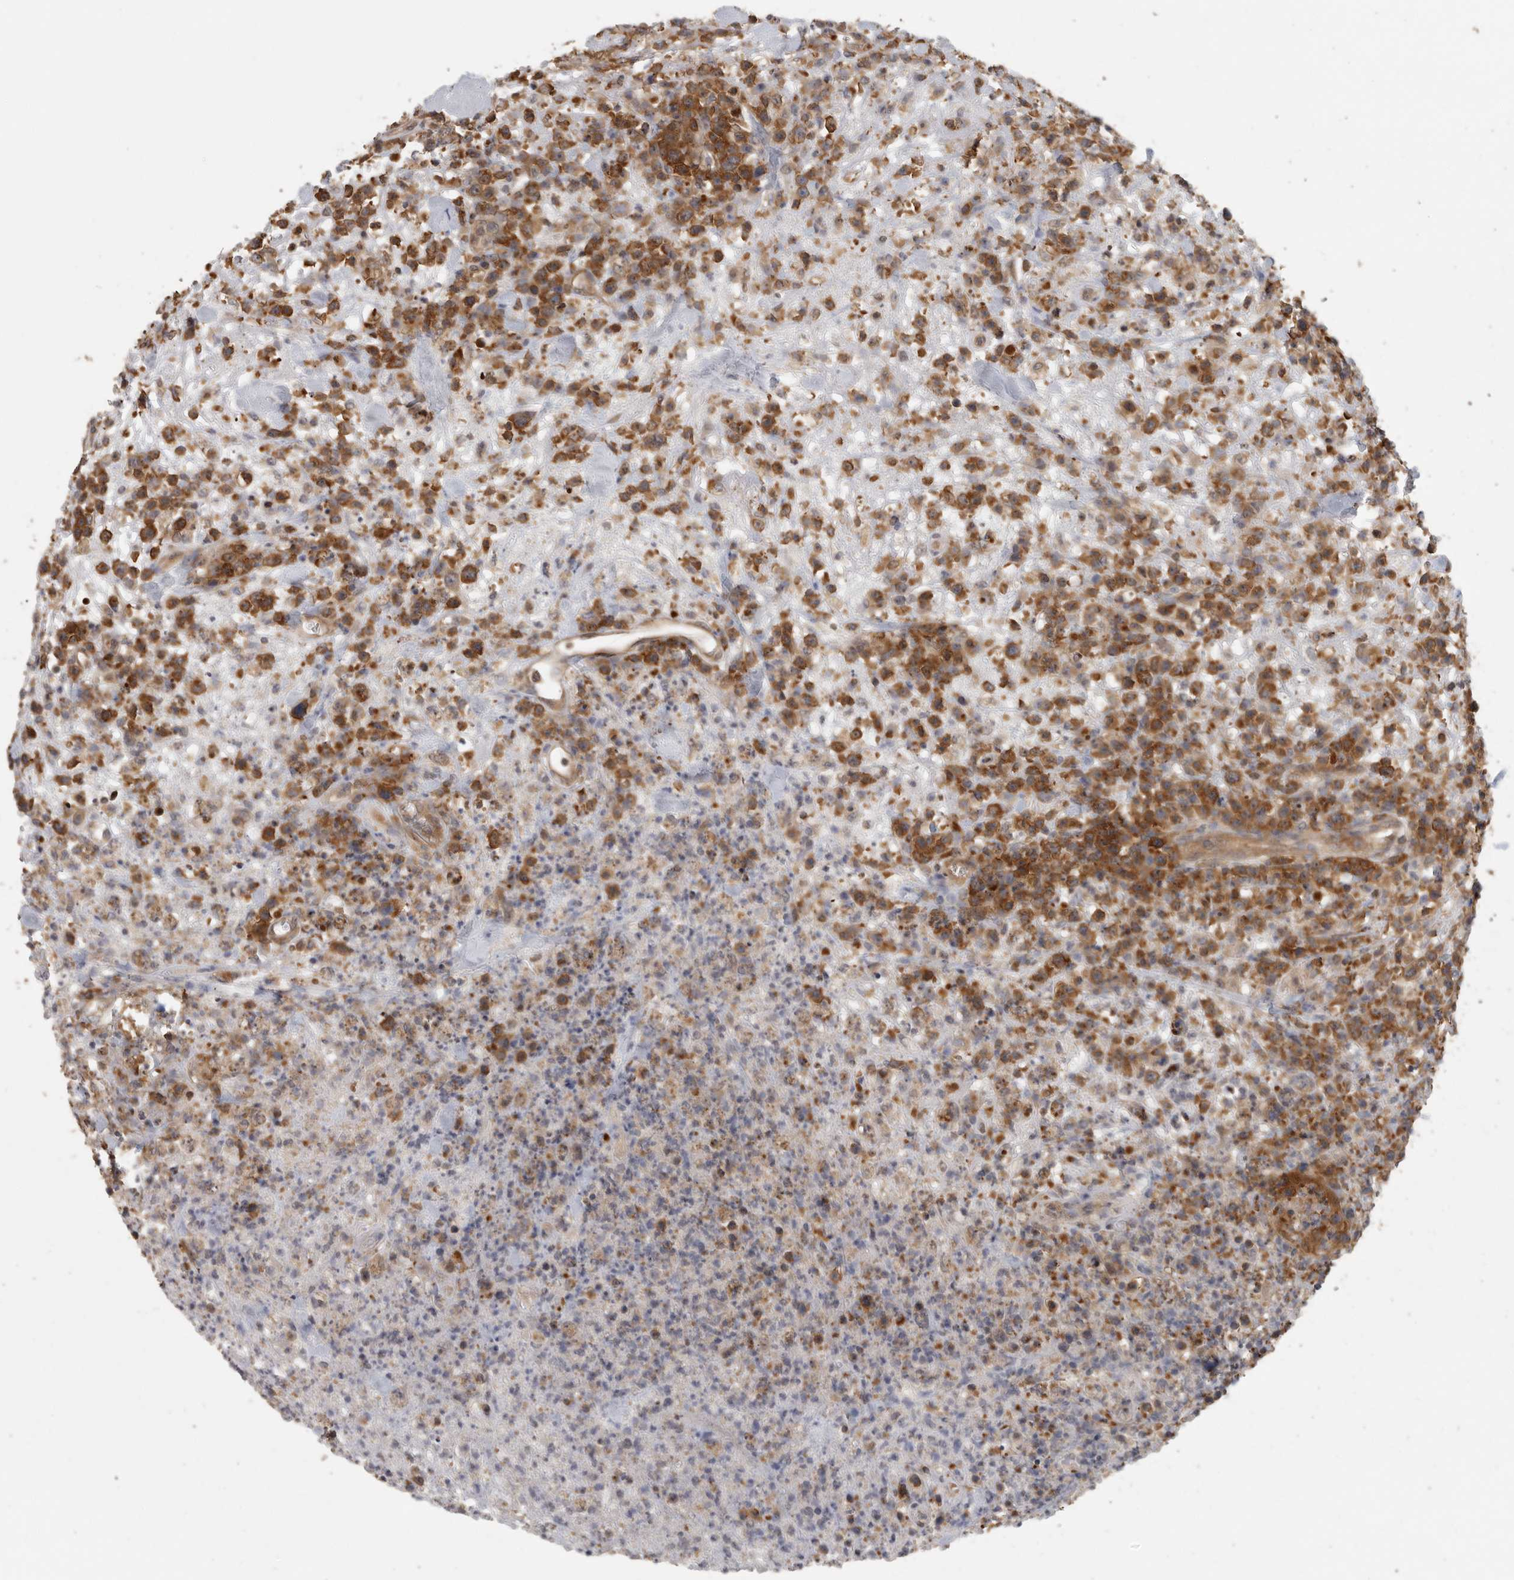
{"staining": {"intensity": "strong", "quantity": "25%-75%", "location": "cytoplasmic/membranous"}, "tissue": "lymphoma", "cell_type": "Tumor cells", "image_type": "cancer", "snomed": [{"axis": "morphology", "description": "Malignant lymphoma, non-Hodgkin's type, High grade"}, {"axis": "topography", "description": "Colon"}], "caption": "Immunohistochemical staining of human lymphoma displays high levels of strong cytoplasmic/membranous protein staining in approximately 25%-75% of tumor cells.", "gene": "CCT8", "patient": {"sex": "female", "age": 53}}